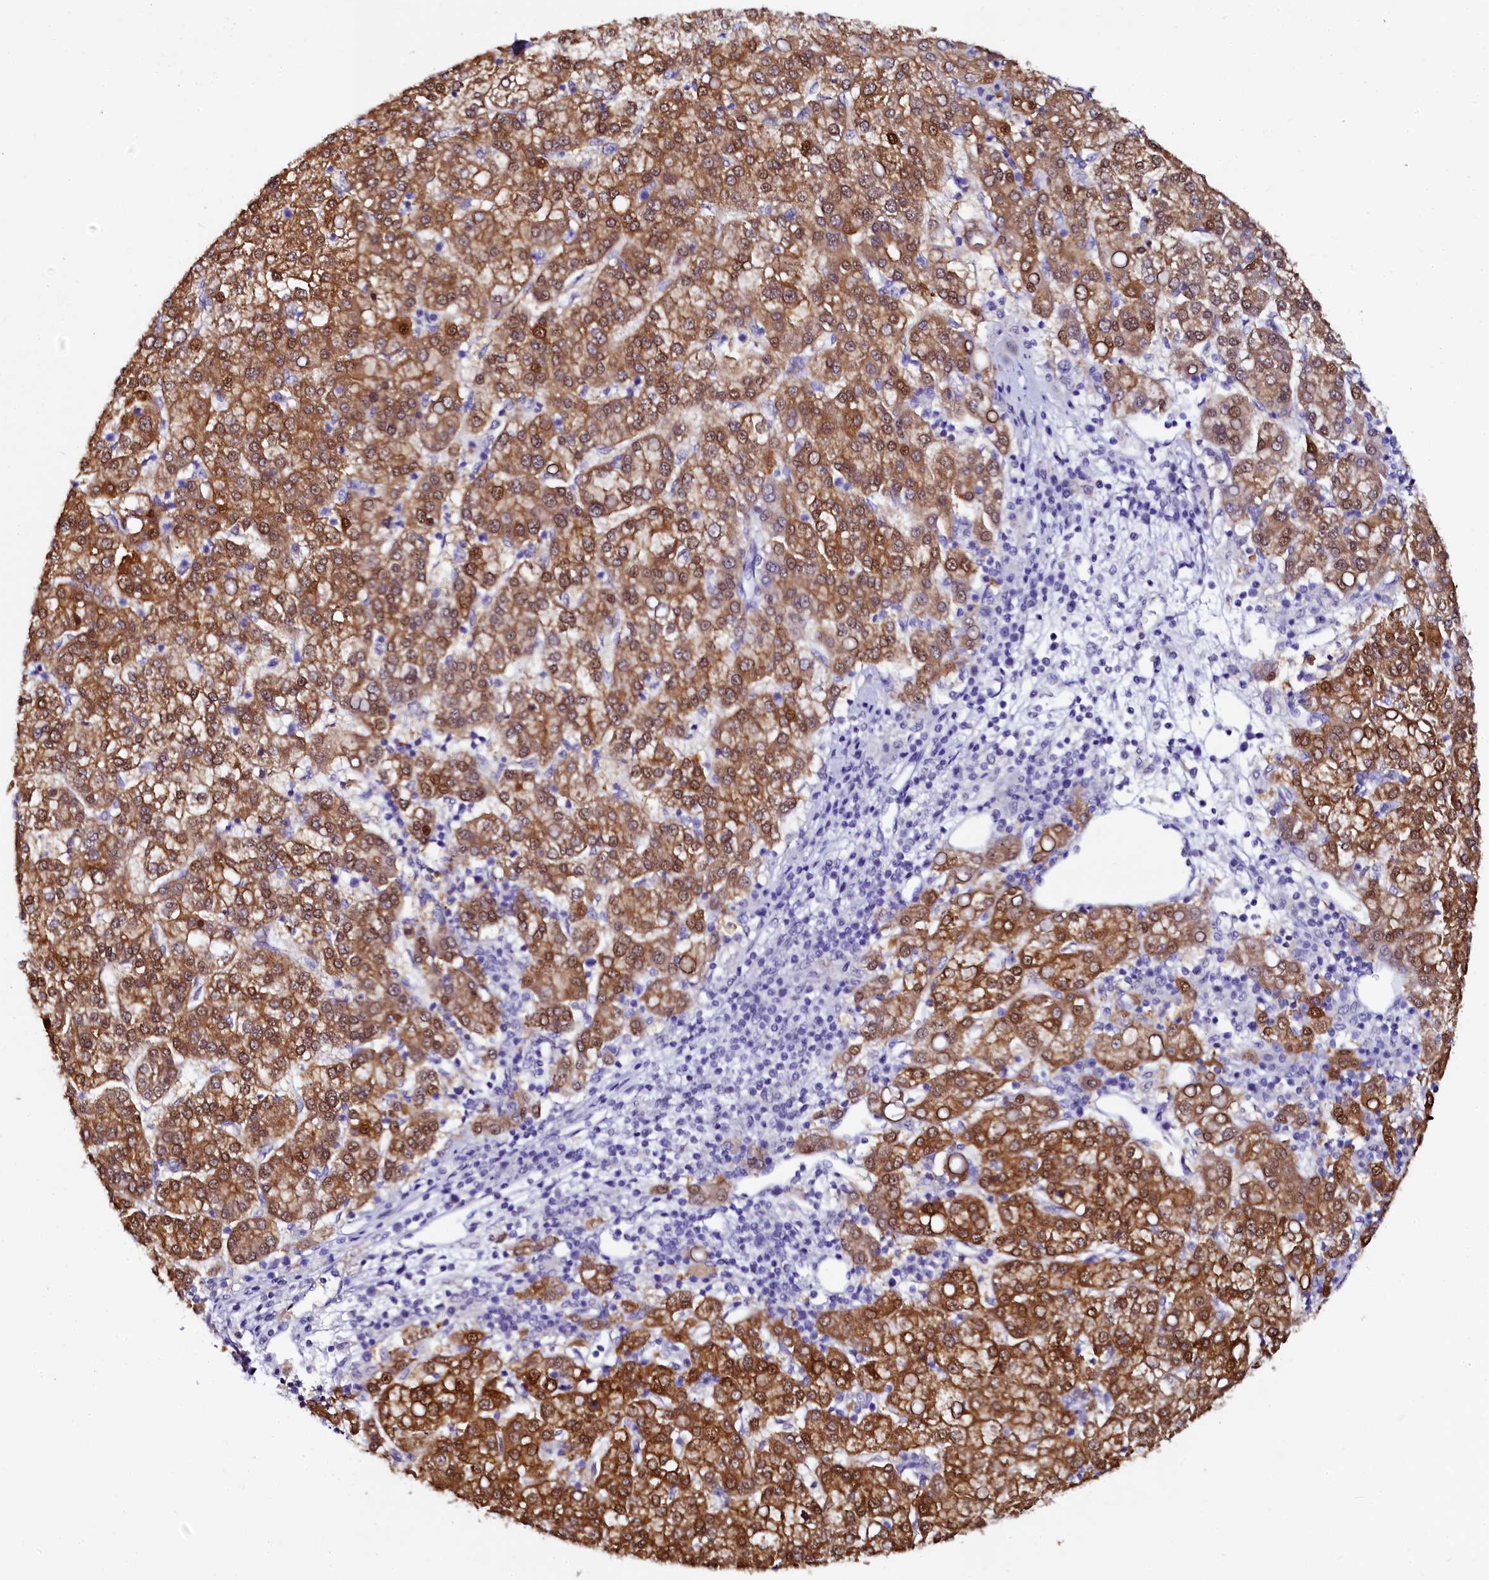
{"staining": {"intensity": "moderate", "quantity": ">75%", "location": "cytoplasmic/membranous,nuclear"}, "tissue": "liver cancer", "cell_type": "Tumor cells", "image_type": "cancer", "snomed": [{"axis": "morphology", "description": "Carcinoma, Hepatocellular, NOS"}, {"axis": "topography", "description": "Liver"}], "caption": "Immunohistochemical staining of liver cancer (hepatocellular carcinoma) demonstrates medium levels of moderate cytoplasmic/membranous and nuclear staining in about >75% of tumor cells.", "gene": "SORD", "patient": {"sex": "female", "age": 58}}